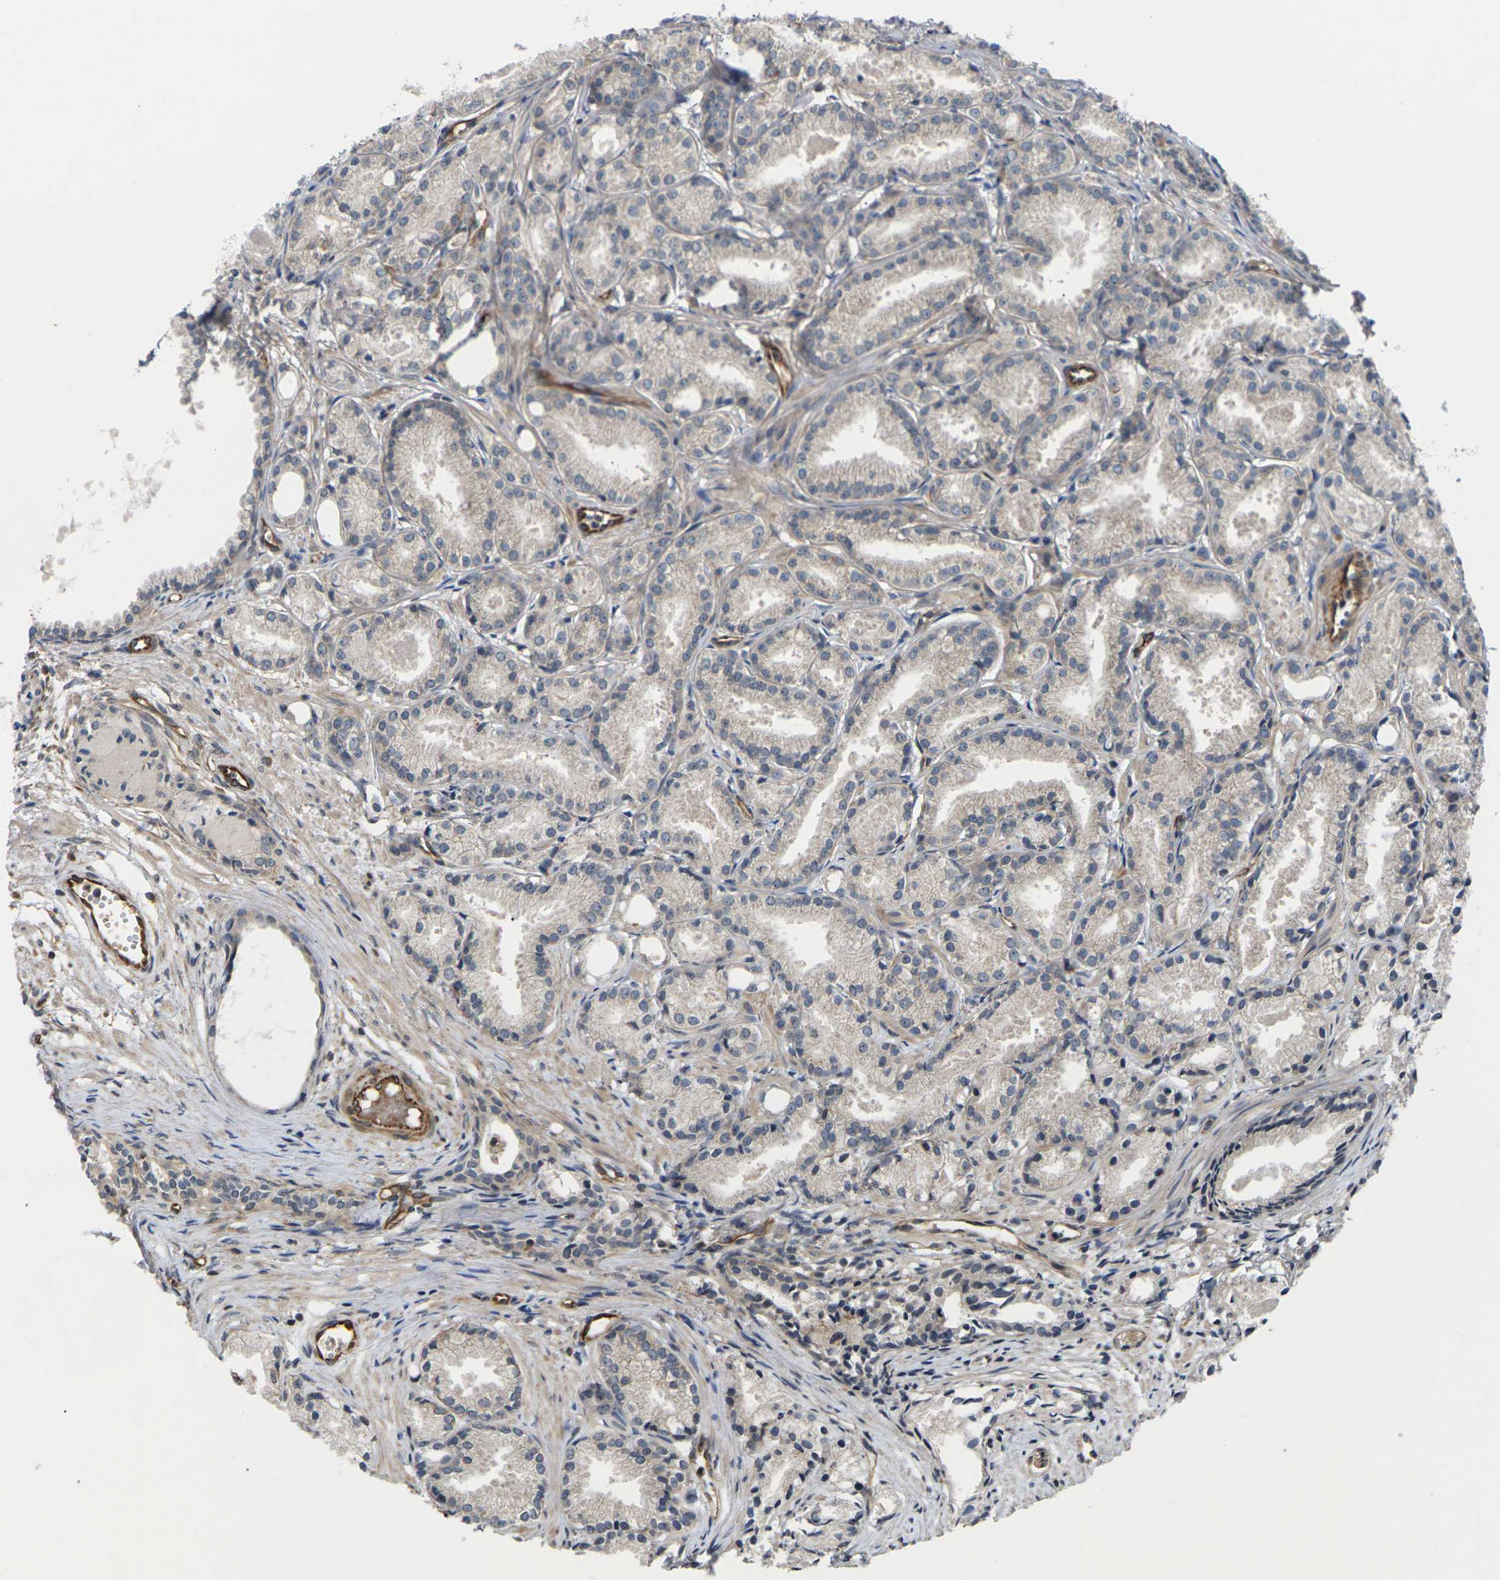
{"staining": {"intensity": "weak", "quantity": ">75%", "location": "cytoplasmic/membranous"}, "tissue": "prostate cancer", "cell_type": "Tumor cells", "image_type": "cancer", "snomed": [{"axis": "morphology", "description": "Adenocarcinoma, Low grade"}, {"axis": "topography", "description": "Prostate"}], "caption": "Brown immunohistochemical staining in human low-grade adenocarcinoma (prostate) displays weak cytoplasmic/membranous expression in about >75% of tumor cells. The staining was performed using DAB (3,3'-diaminobenzidine) to visualize the protein expression in brown, while the nuclei were stained in blue with hematoxylin (Magnification: 20x).", "gene": "DKK2", "patient": {"sex": "male", "age": 72}}